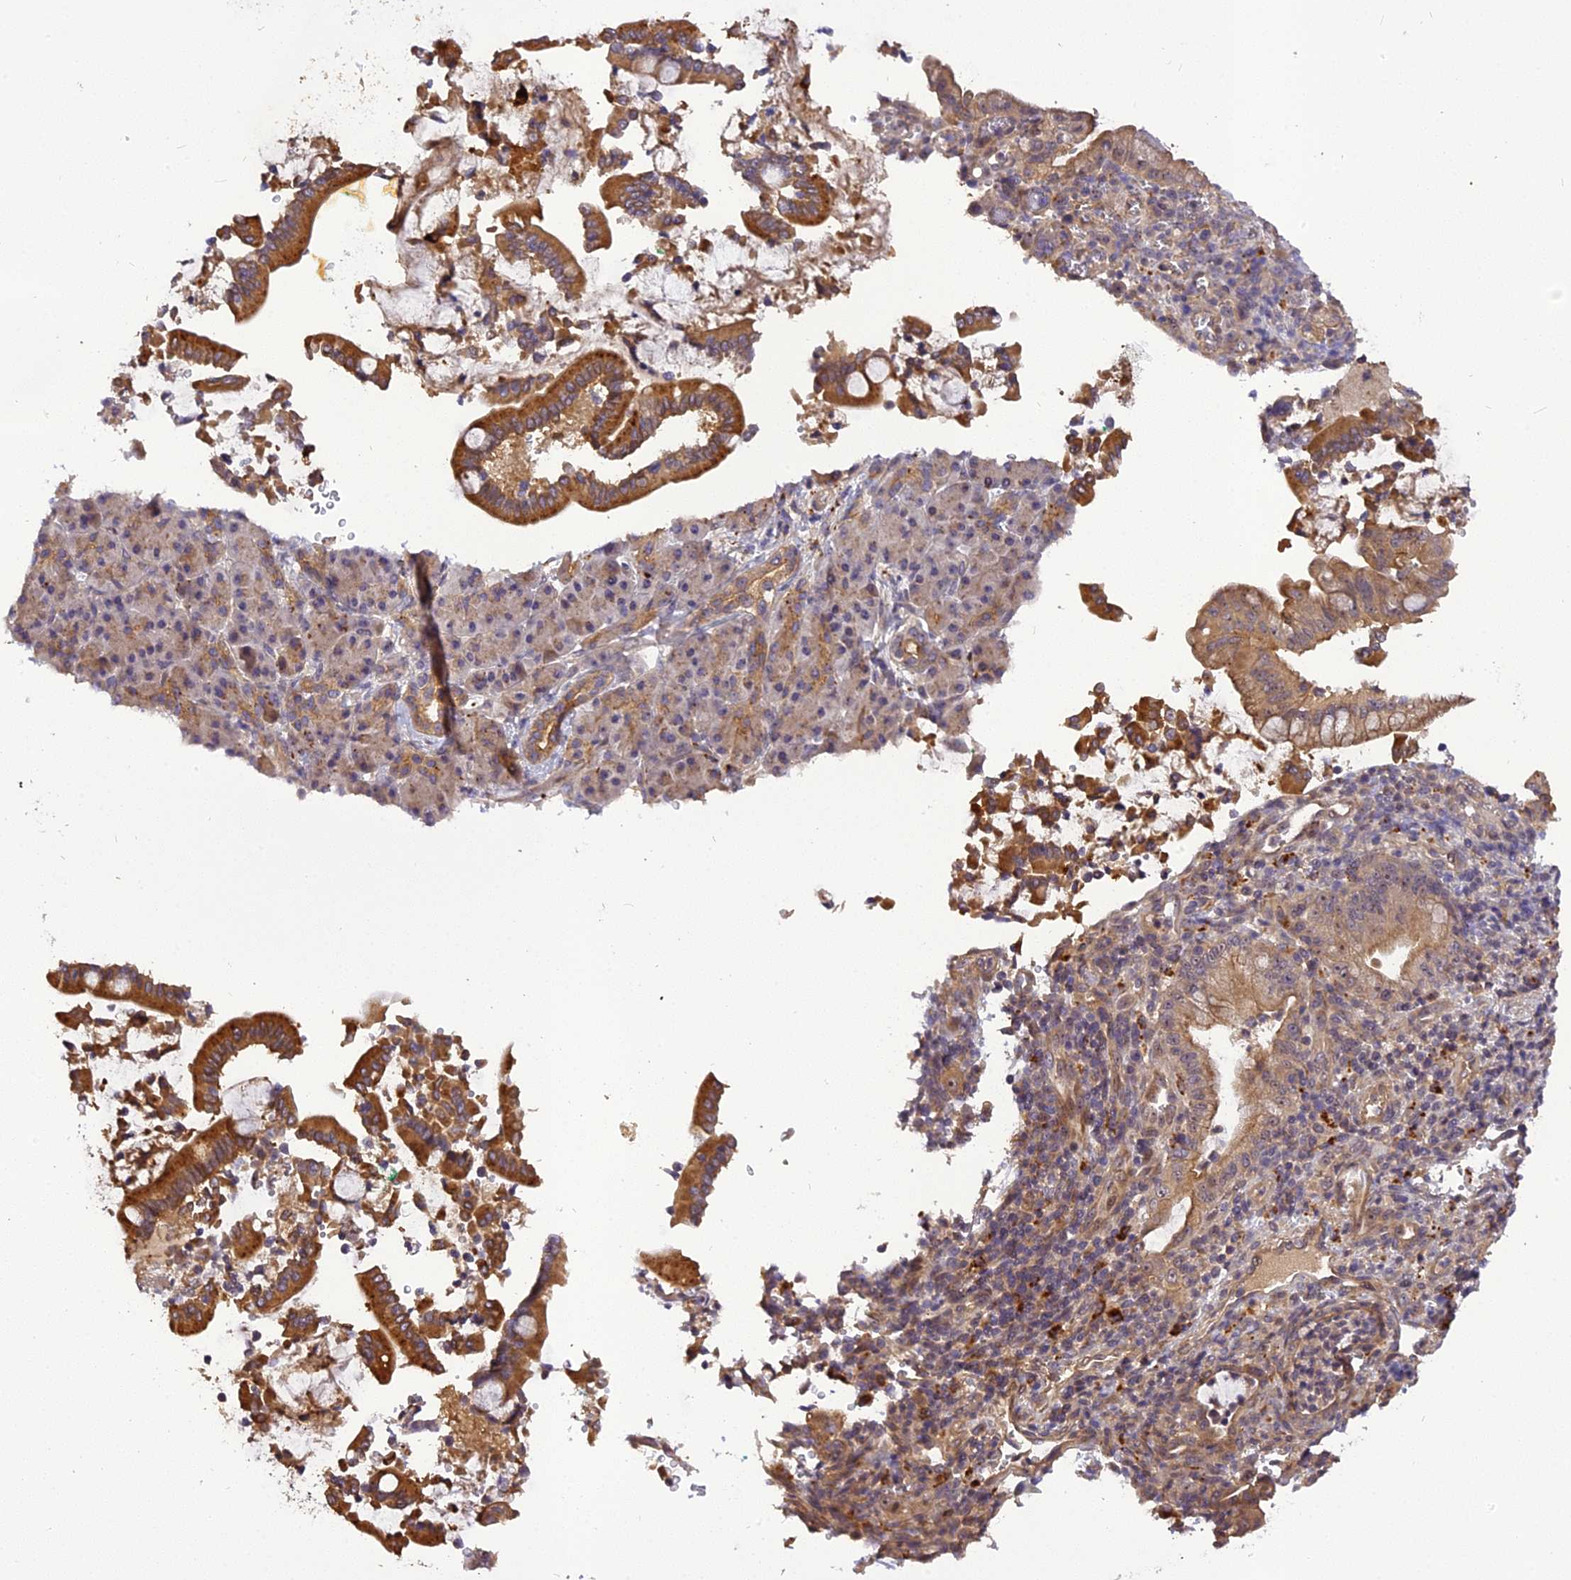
{"staining": {"intensity": "moderate", "quantity": ">75%", "location": "cytoplasmic/membranous"}, "tissue": "pancreatic cancer", "cell_type": "Tumor cells", "image_type": "cancer", "snomed": [{"axis": "morphology", "description": "Normal tissue, NOS"}, {"axis": "morphology", "description": "Adenocarcinoma, NOS"}, {"axis": "topography", "description": "Pancreas"}], "caption": "Immunohistochemistry (IHC) staining of pancreatic cancer, which exhibits medium levels of moderate cytoplasmic/membranous positivity in approximately >75% of tumor cells indicating moderate cytoplasmic/membranous protein expression. The staining was performed using DAB (brown) for protein detection and nuclei were counterstained in hematoxylin (blue).", "gene": "FNIP2", "patient": {"sex": "female", "age": 55}}